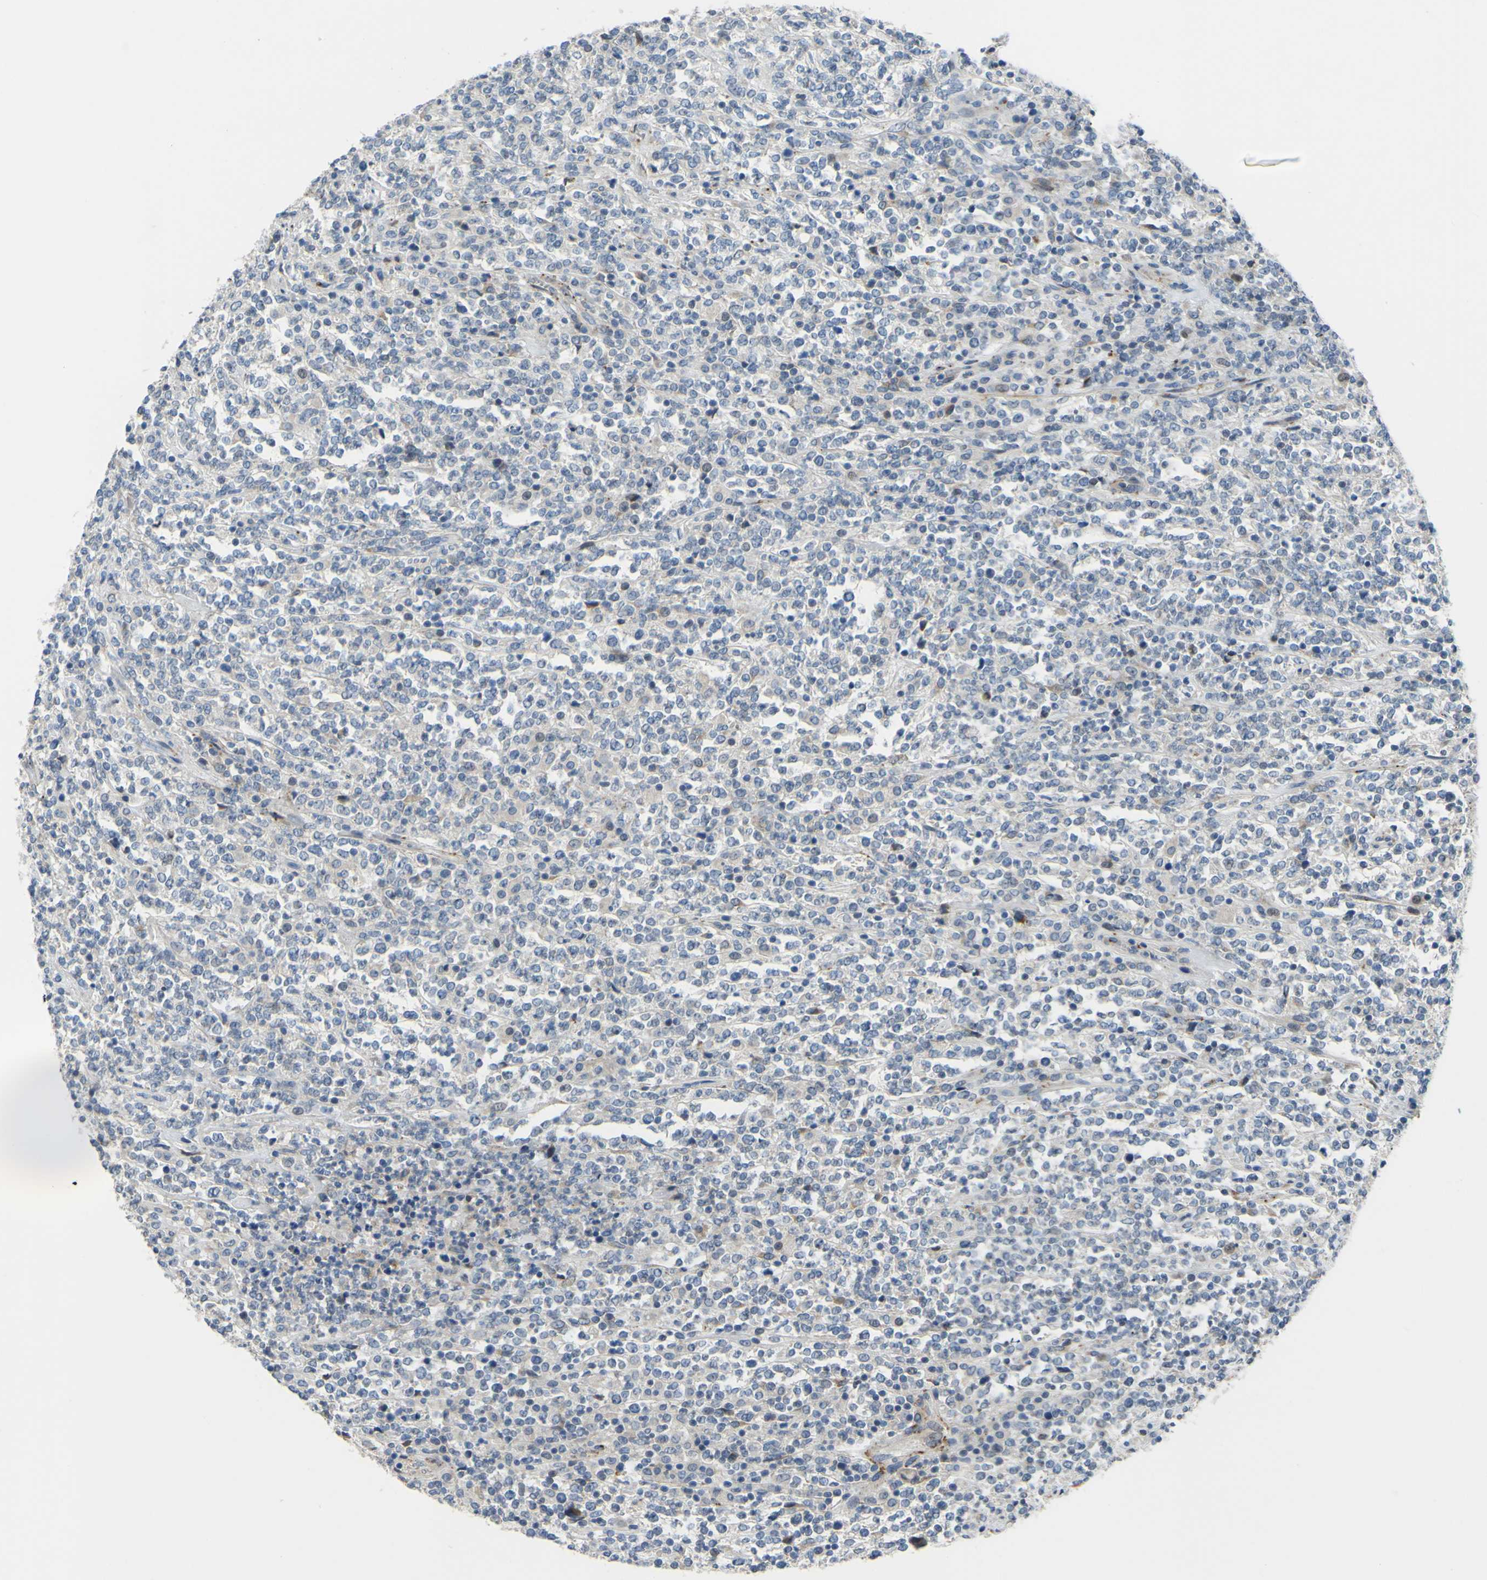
{"staining": {"intensity": "negative", "quantity": "none", "location": "none"}, "tissue": "lymphoma", "cell_type": "Tumor cells", "image_type": "cancer", "snomed": [{"axis": "morphology", "description": "Malignant lymphoma, non-Hodgkin's type, High grade"}, {"axis": "topography", "description": "Soft tissue"}], "caption": "A high-resolution photomicrograph shows immunohistochemistry staining of malignant lymphoma, non-Hodgkin's type (high-grade), which exhibits no significant expression in tumor cells.", "gene": "ARHGAP1", "patient": {"sex": "male", "age": 18}}